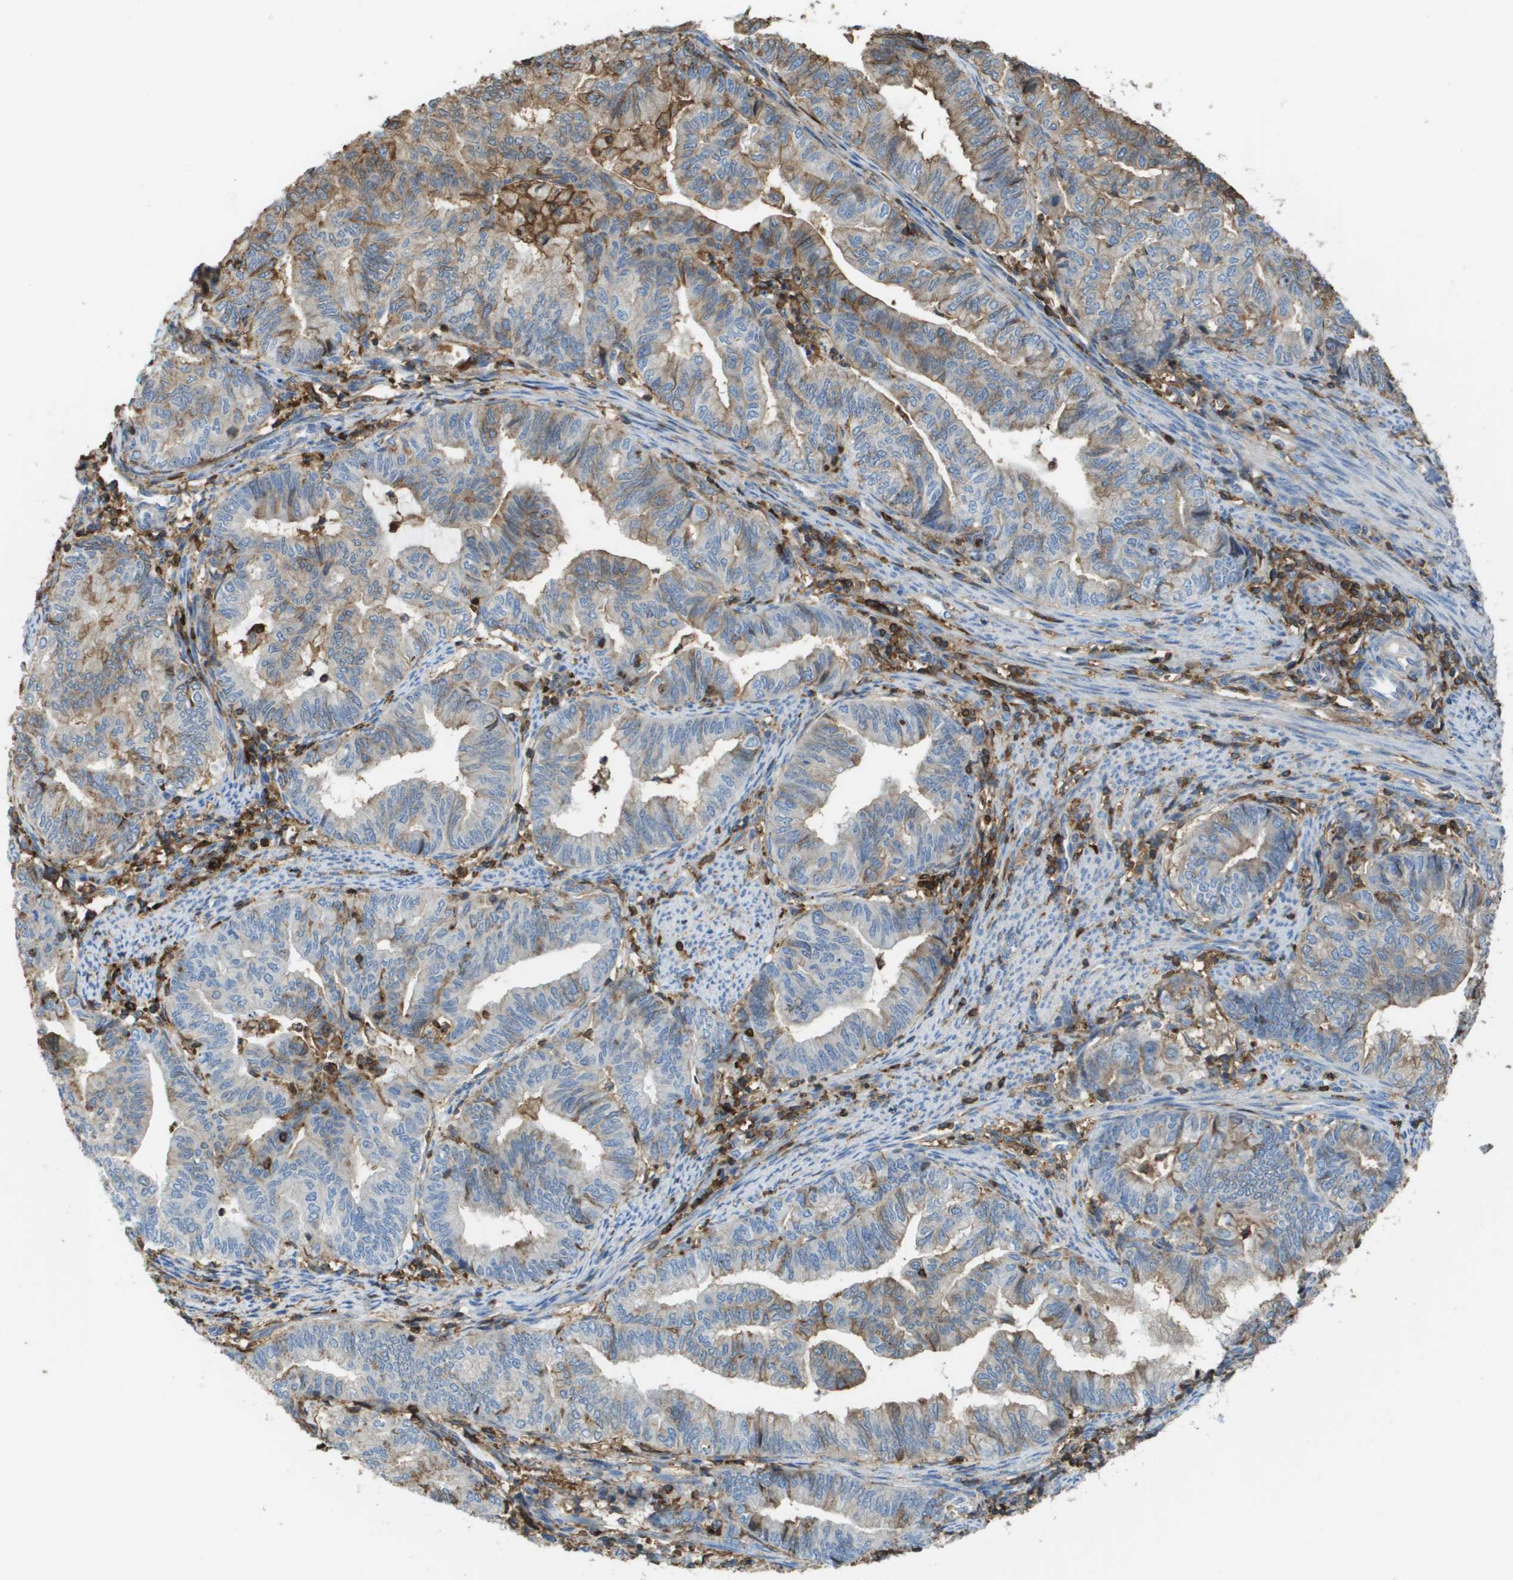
{"staining": {"intensity": "weak", "quantity": "<25%", "location": "cytoplasmic/membranous"}, "tissue": "endometrial cancer", "cell_type": "Tumor cells", "image_type": "cancer", "snomed": [{"axis": "morphology", "description": "Adenocarcinoma, NOS"}, {"axis": "topography", "description": "Endometrium"}], "caption": "Immunohistochemistry (IHC) of human endometrial cancer (adenocarcinoma) reveals no expression in tumor cells. The staining was performed using DAB to visualize the protein expression in brown, while the nuclei were stained in blue with hematoxylin (Magnification: 20x).", "gene": "PASK", "patient": {"sex": "female", "age": 79}}